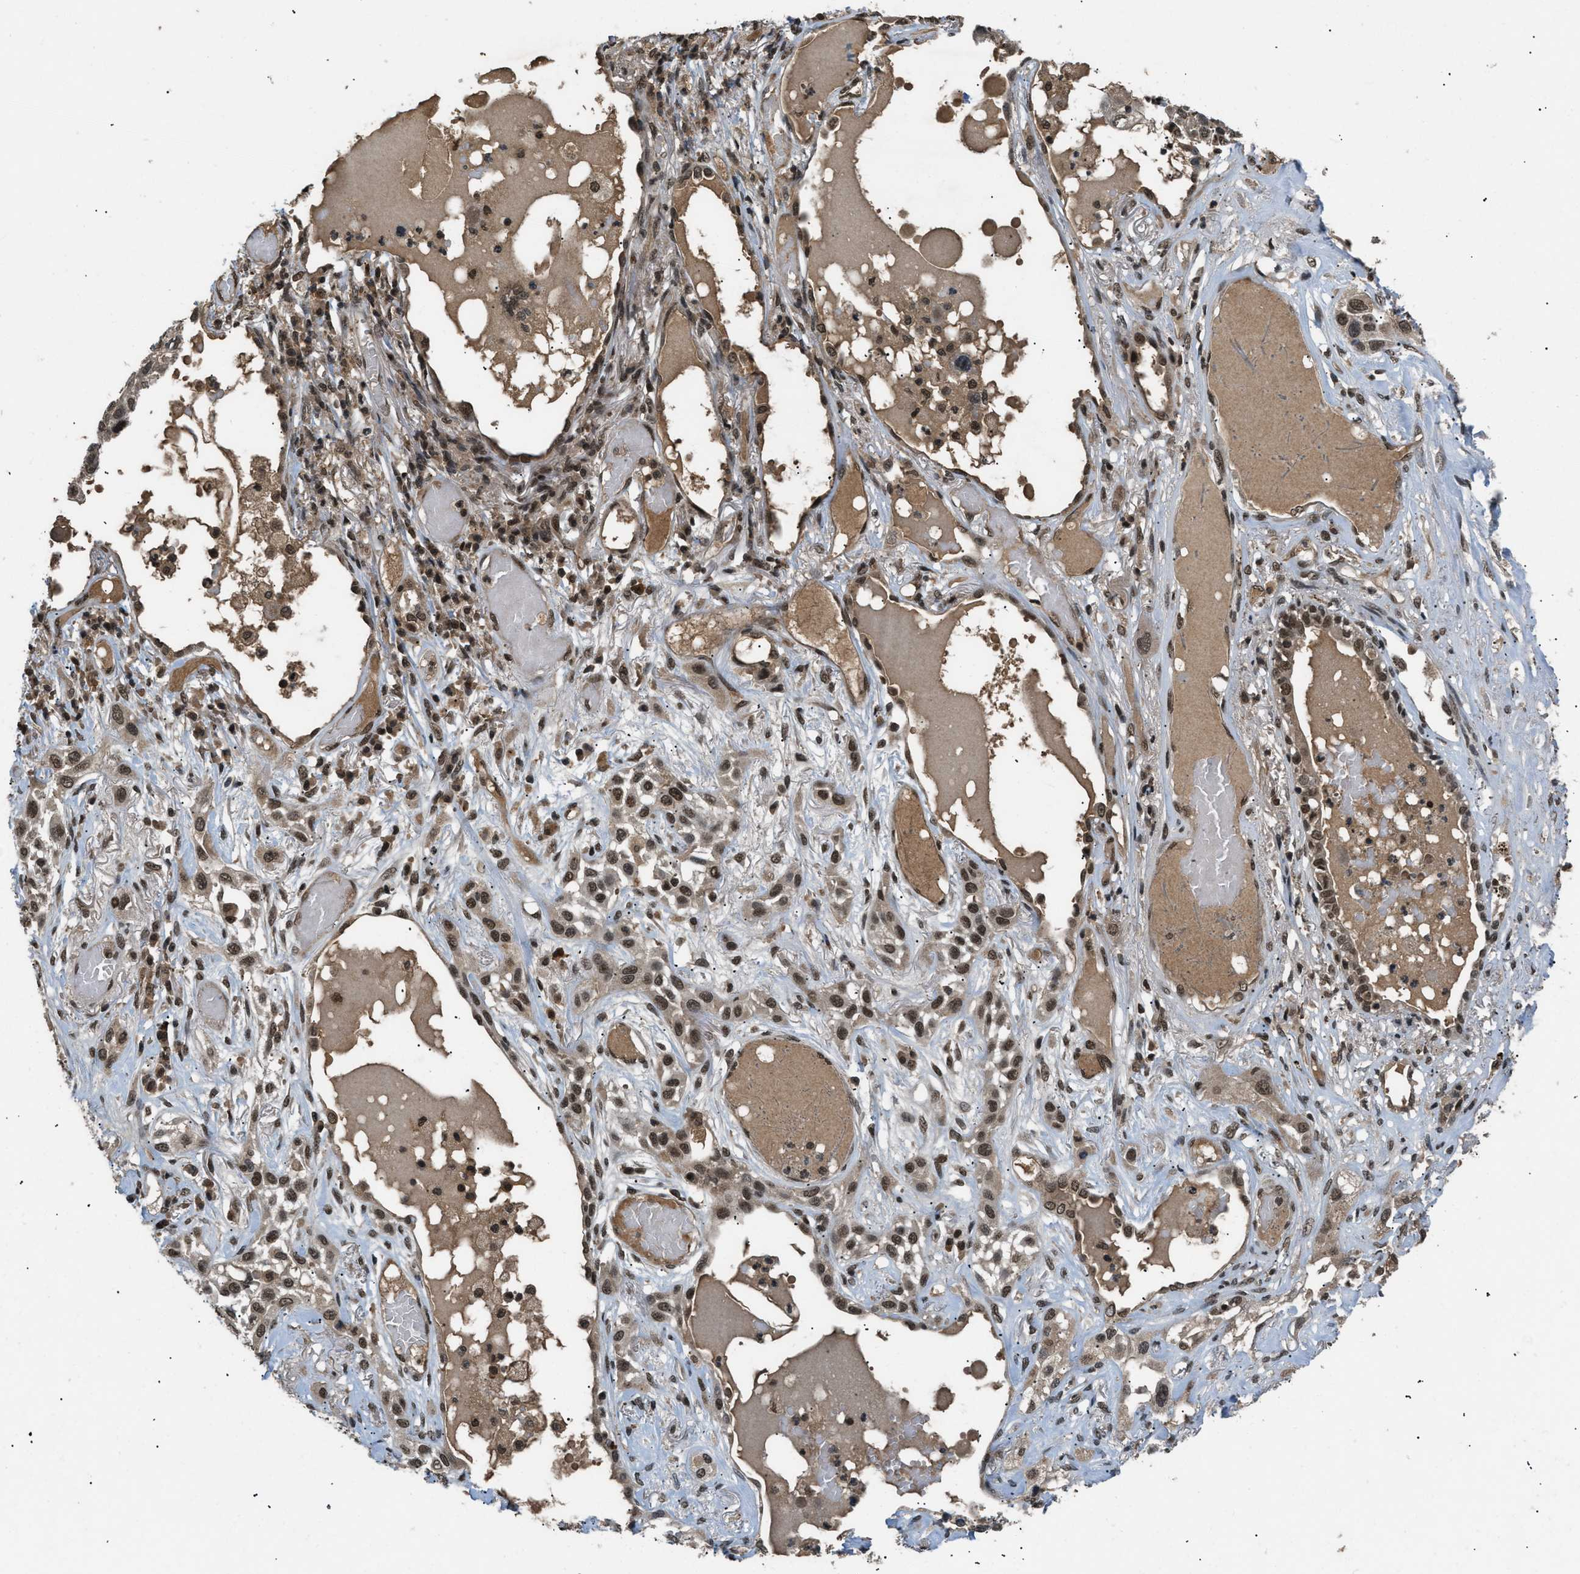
{"staining": {"intensity": "strong", "quantity": ">75%", "location": "nuclear"}, "tissue": "lung cancer", "cell_type": "Tumor cells", "image_type": "cancer", "snomed": [{"axis": "morphology", "description": "Squamous cell carcinoma, NOS"}, {"axis": "topography", "description": "Lung"}], "caption": "A high amount of strong nuclear positivity is appreciated in approximately >75% of tumor cells in squamous cell carcinoma (lung) tissue.", "gene": "RBM5", "patient": {"sex": "male", "age": 71}}